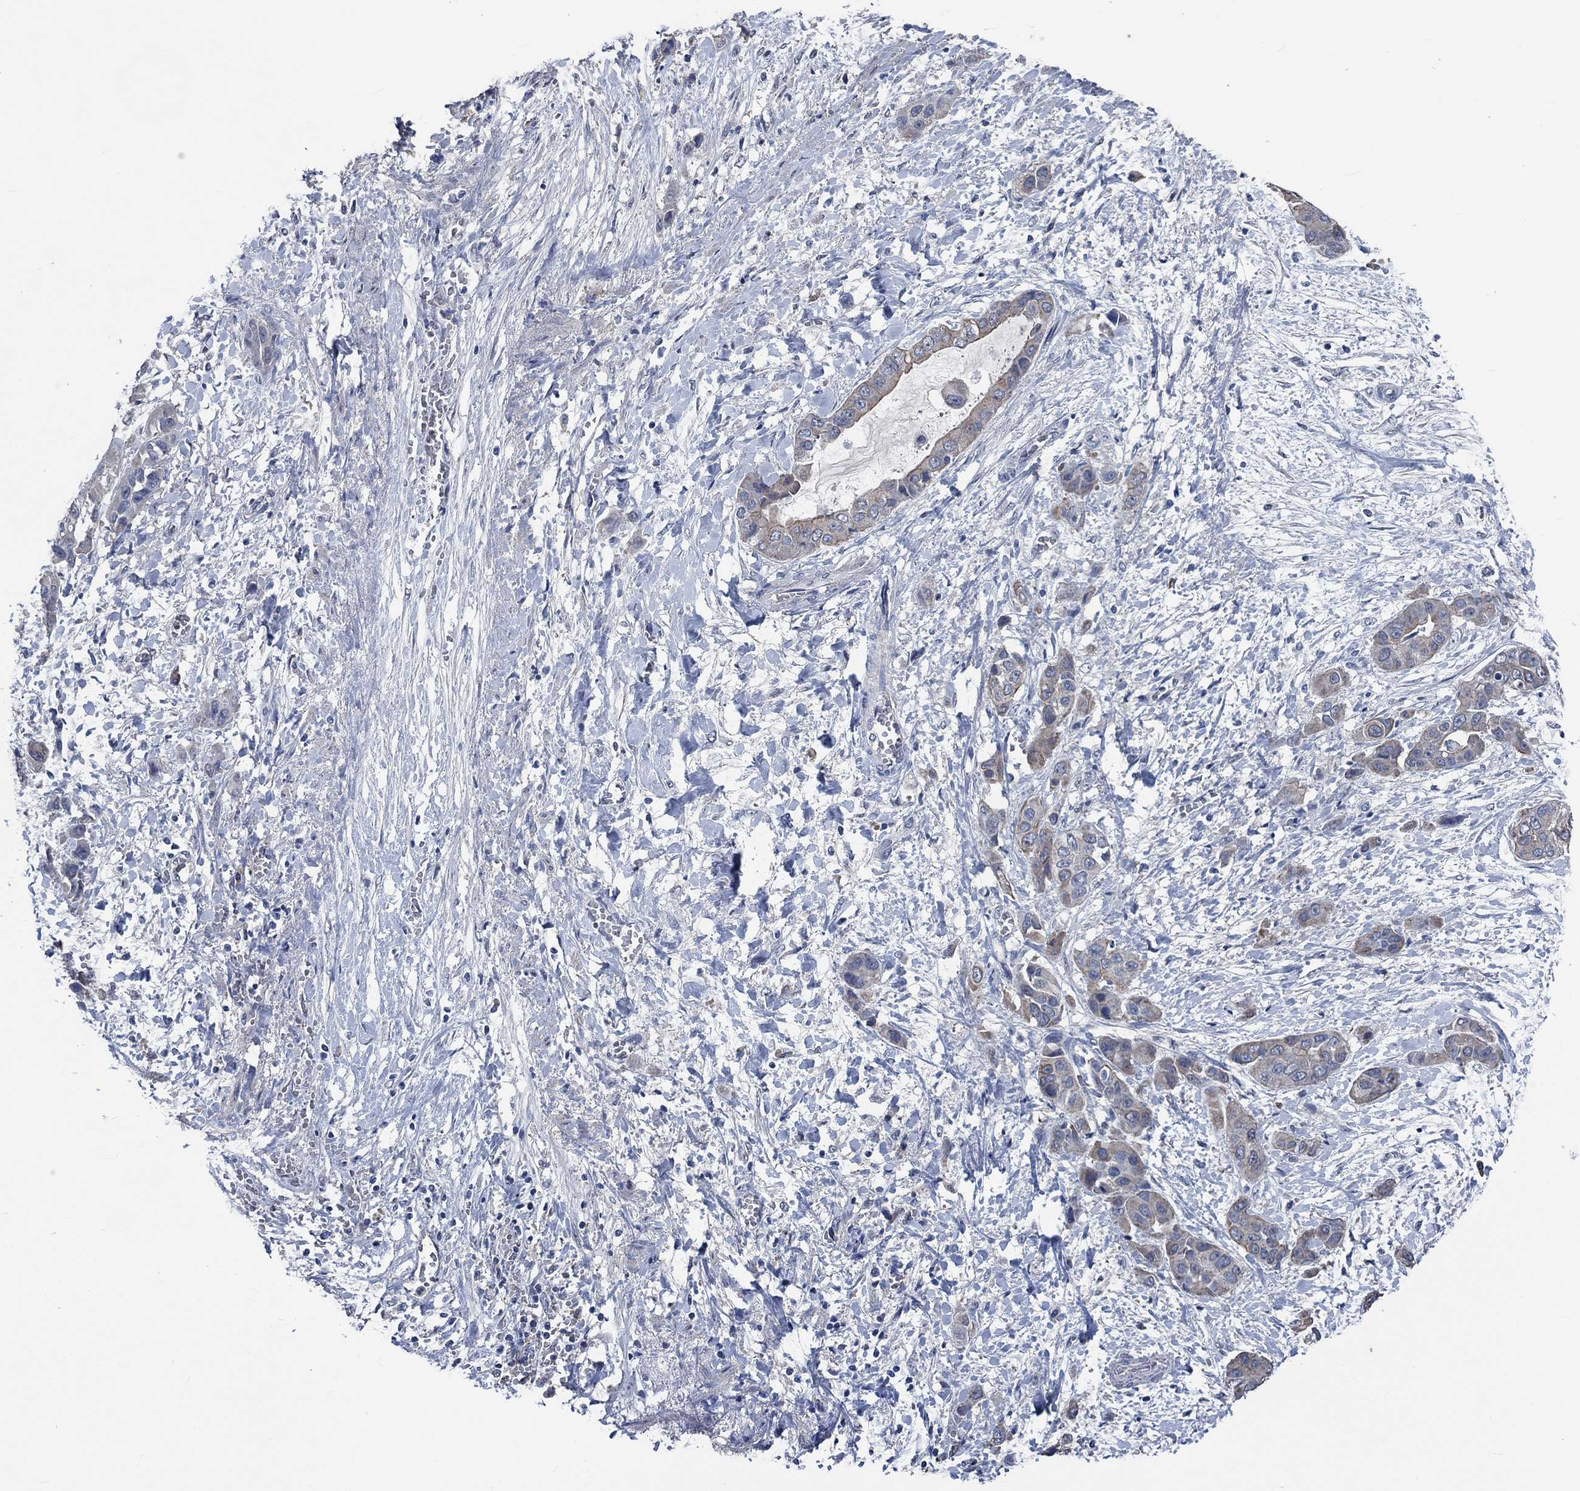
{"staining": {"intensity": "moderate", "quantity": "<25%", "location": "cytoplasmic/membranous"}, "tissue": "liver cancer", "cell_type": "Tumor cells", "image_type": "cancer", "snomed": [{"axis": "morphology", "description": "Cholangiocarcinoma"}, {"axis": "topography", "description": "Liver"}], "caption": "Moderate cytoplasmic/membranous protein staining is identified in about <25% of tumor cells in liver cholangiocarcinoma.", "gene": "OBSCN", "patient": {"sex": "female", "age": 52}}